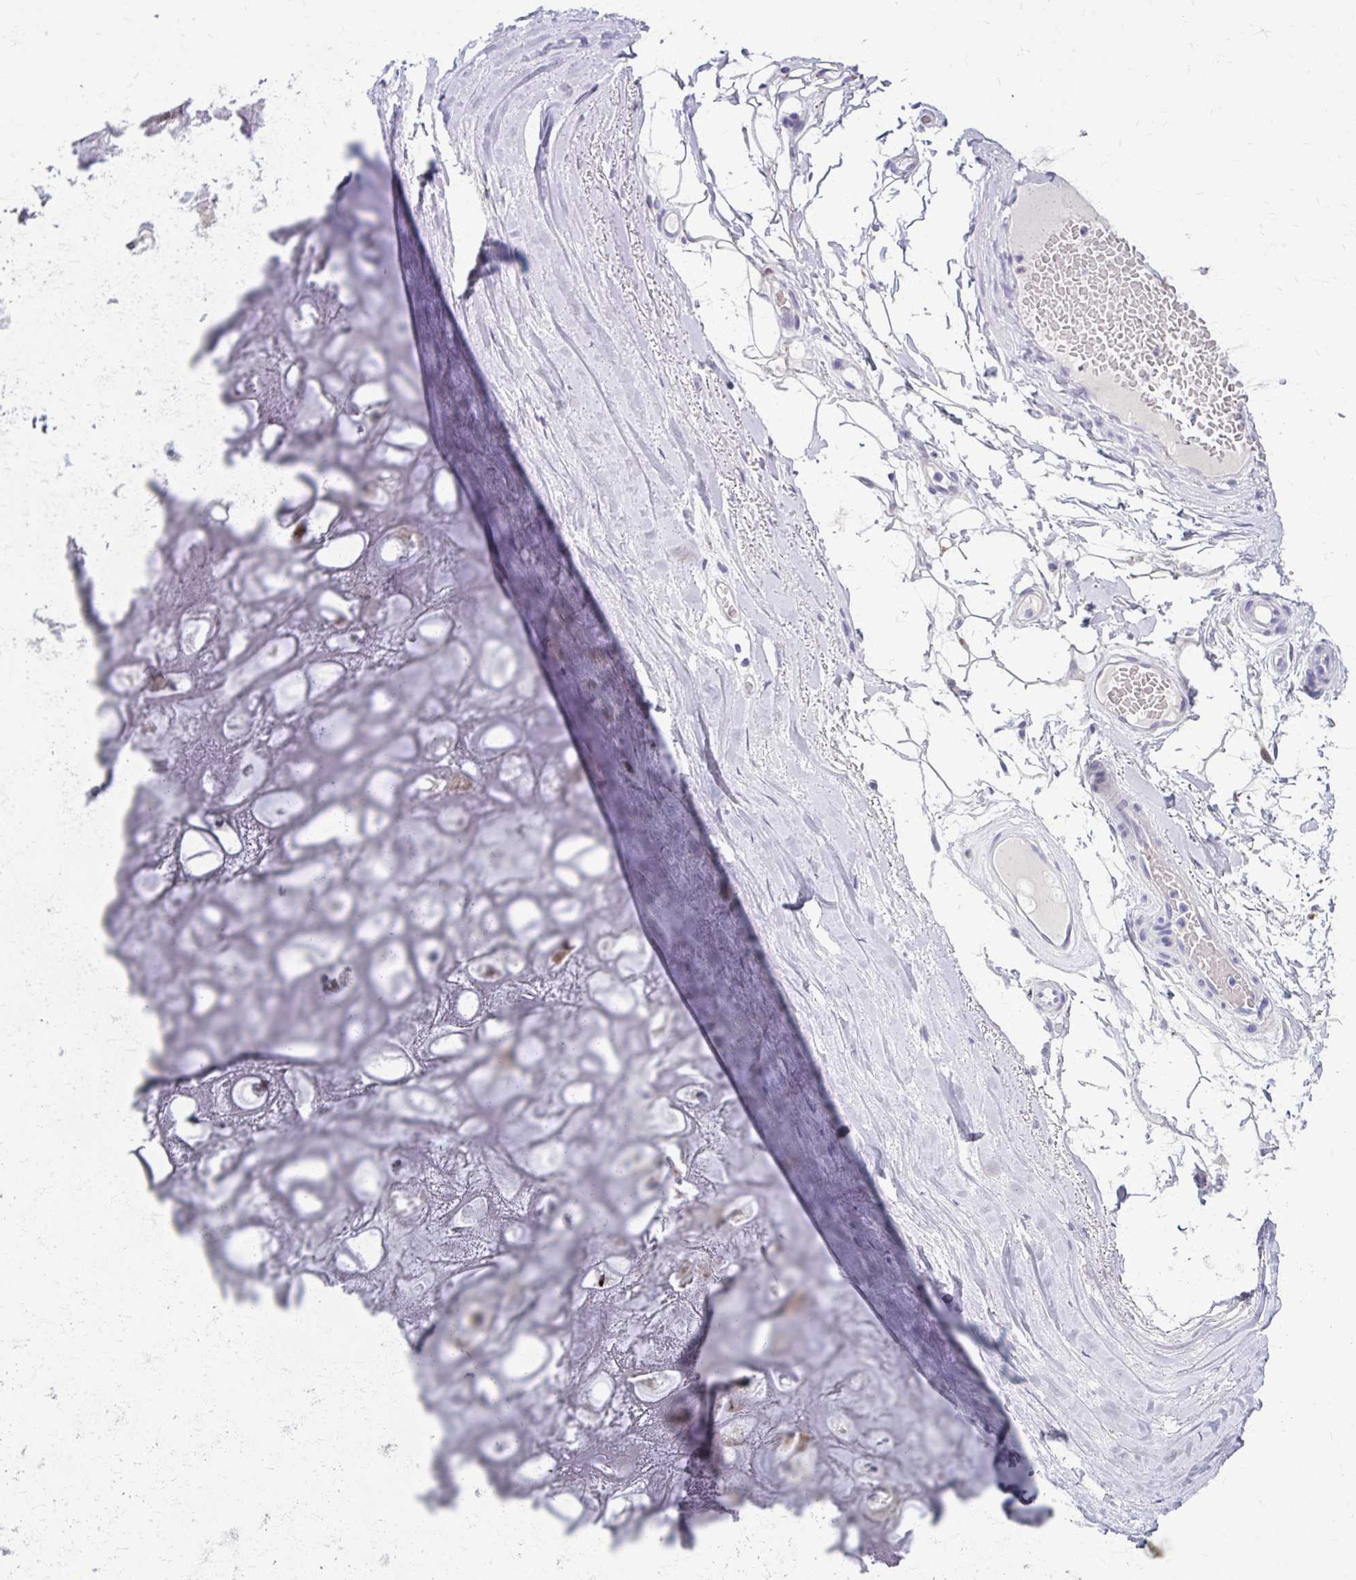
{"staining": {"intensity": "negative", "quantity": "none", "location": "none"}, "tissue": "adipose tissue", "cell_type": "Adipocytes", "image_type": "normal", "snomed": [{"axis": "morphology", "description": "Normal tissue, NOS"}, {"axis": "topography", "description": "Lymph node"}, {"axis": "topography", "description": "Cartilage tissue"}, {"axis": "topography", "description": "Nasopharynx"}], "caption": "A photomicrograph of human adipose tissue is negative for staining in adipocytes. (DAB (3,3'-diaminobenzidine) IHC visualized using brightfield microscopy, high magnification).", "gene": "TMEM60", "patient": {"sex": "male", "age": 63}}